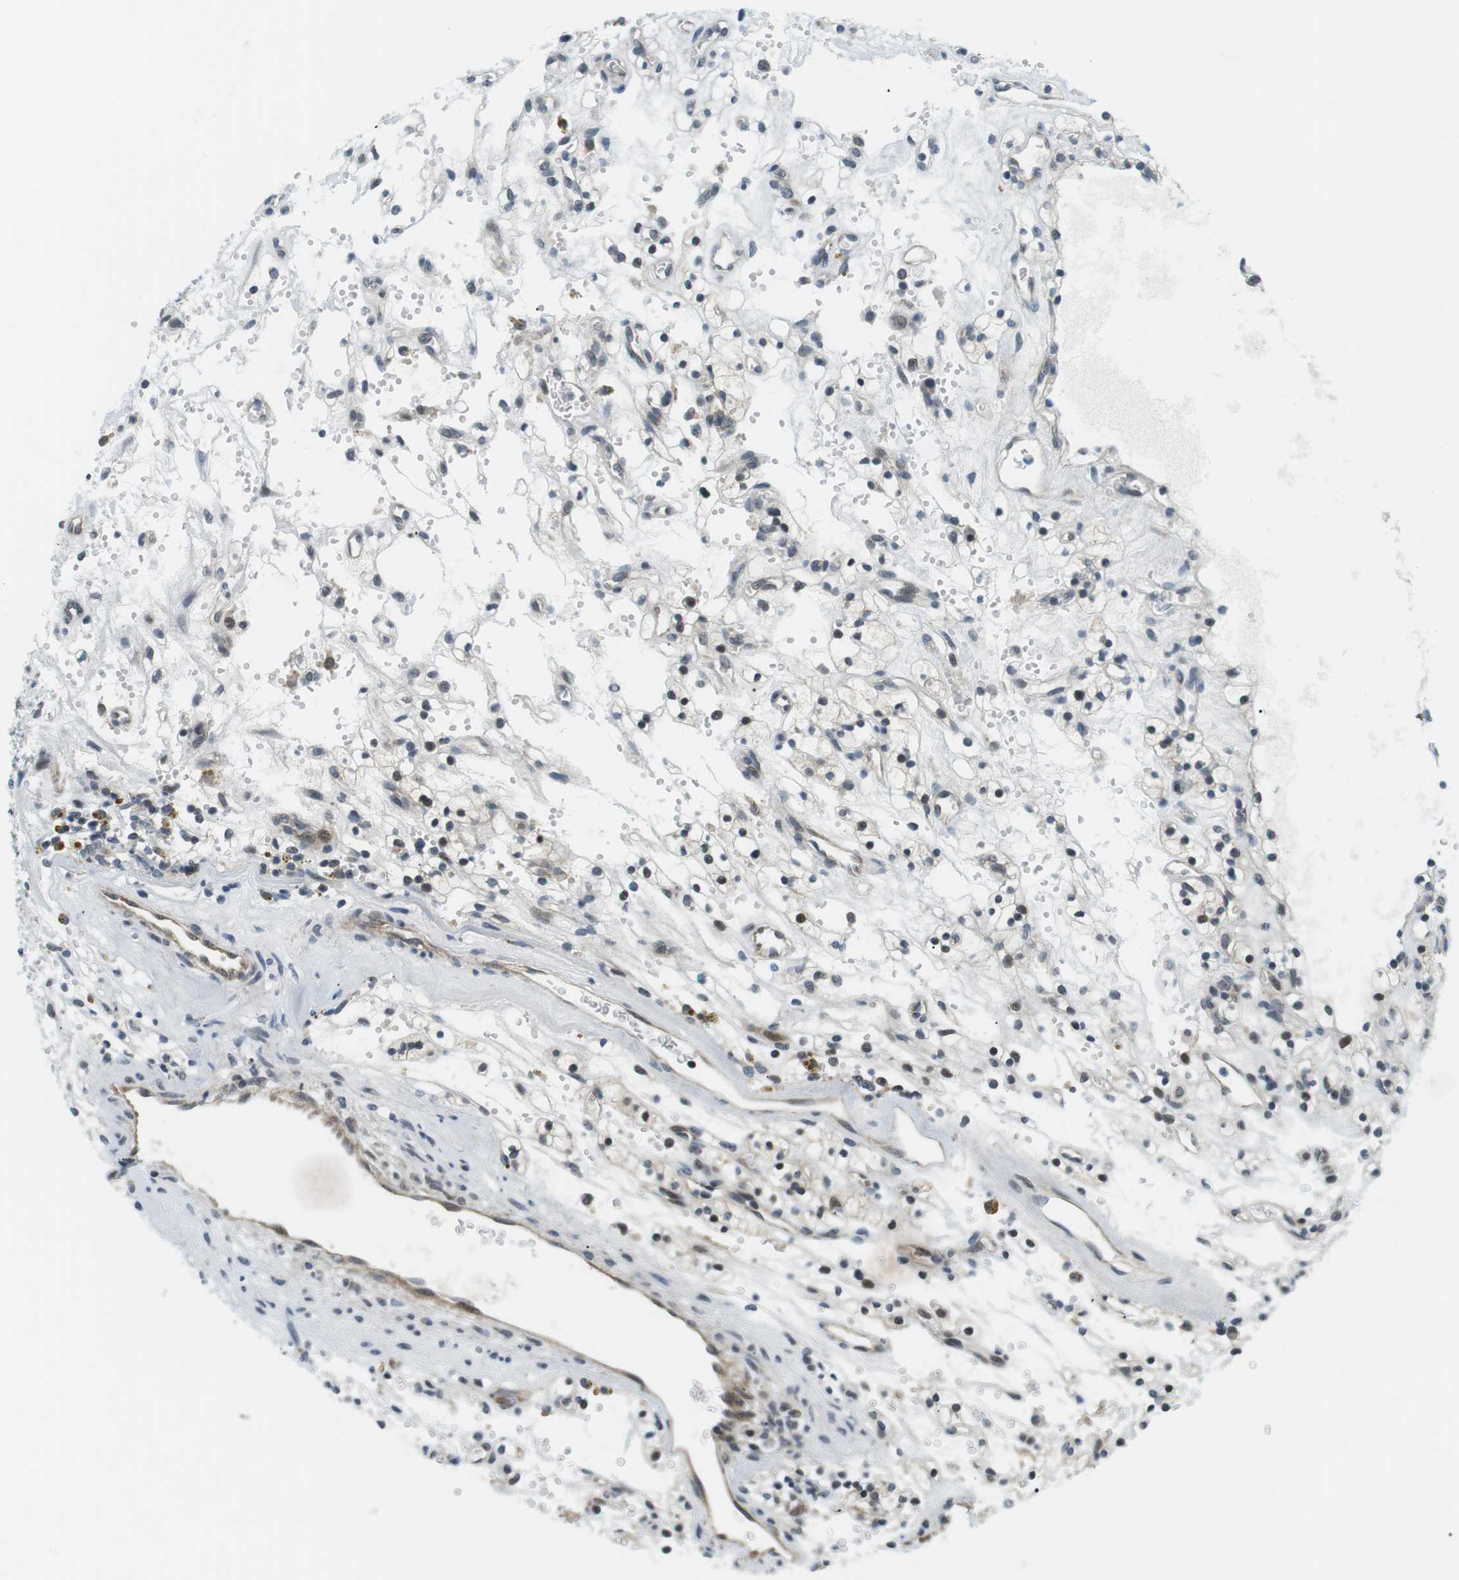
{"staining": {"intensity": "moderate", "quantity": "<25%", "location": "nuclear"}, "tissue": "renal cancer", "cell_type": "Tumor cells", "image_type": "cancer", "snomed": [{"axis": "morphology", "description": "Adenocarcinoma, NOS"}, {"axis": "topography", "description": "Kidney"}], "caption": "A high-resolution histopathology image shows immunohistochemistry (IHC) staining of renal adenocarcinoma, which shows moderate nuclear staining in about <25% of tumor cells.", "gene": "CSNK2B", "patient": {"sex": "female", "age": 57}}